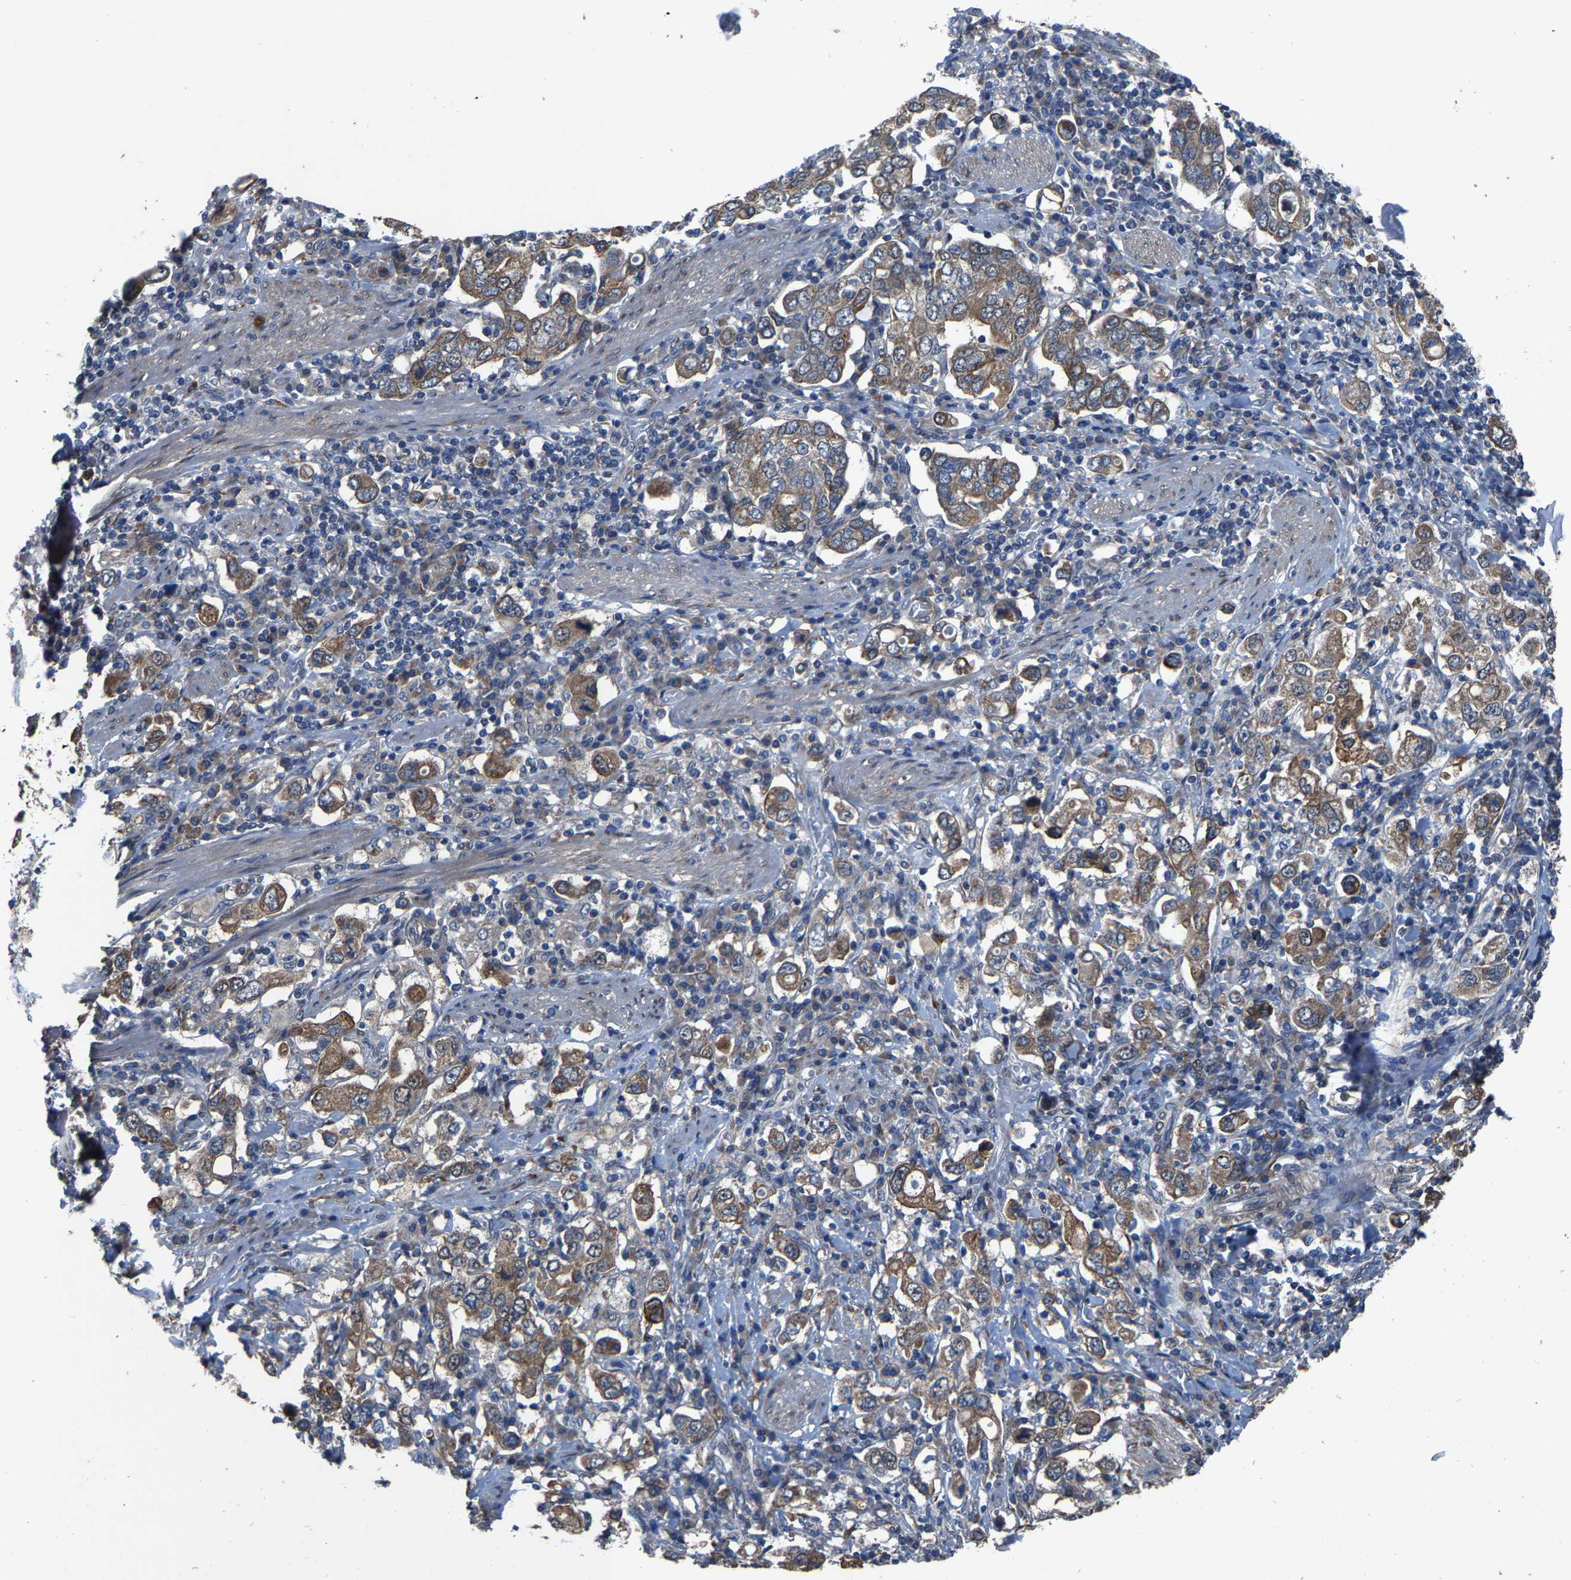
{"staining": {"intensity": "moderate", "quantity": ">75%", "location": "cytoplasmic/membranous"}, "tissue": "stomach cancer", "cell_type": "Tumor cells", "image_type": "cancer", "snomed": [{"axis": "morphology", "description": "Adenocarcinoma, NOS"}, {"axis": "topography", "description": "Stomach, upper"}], "caption": "Moderate cytoplasmic/membranous expression for a protein is present in approximately >75% of tumor cells of adenocarcinoma (stomach) using IHC.", "gene": "PDP1", "patient": {"sex": "male", "age": 62}}